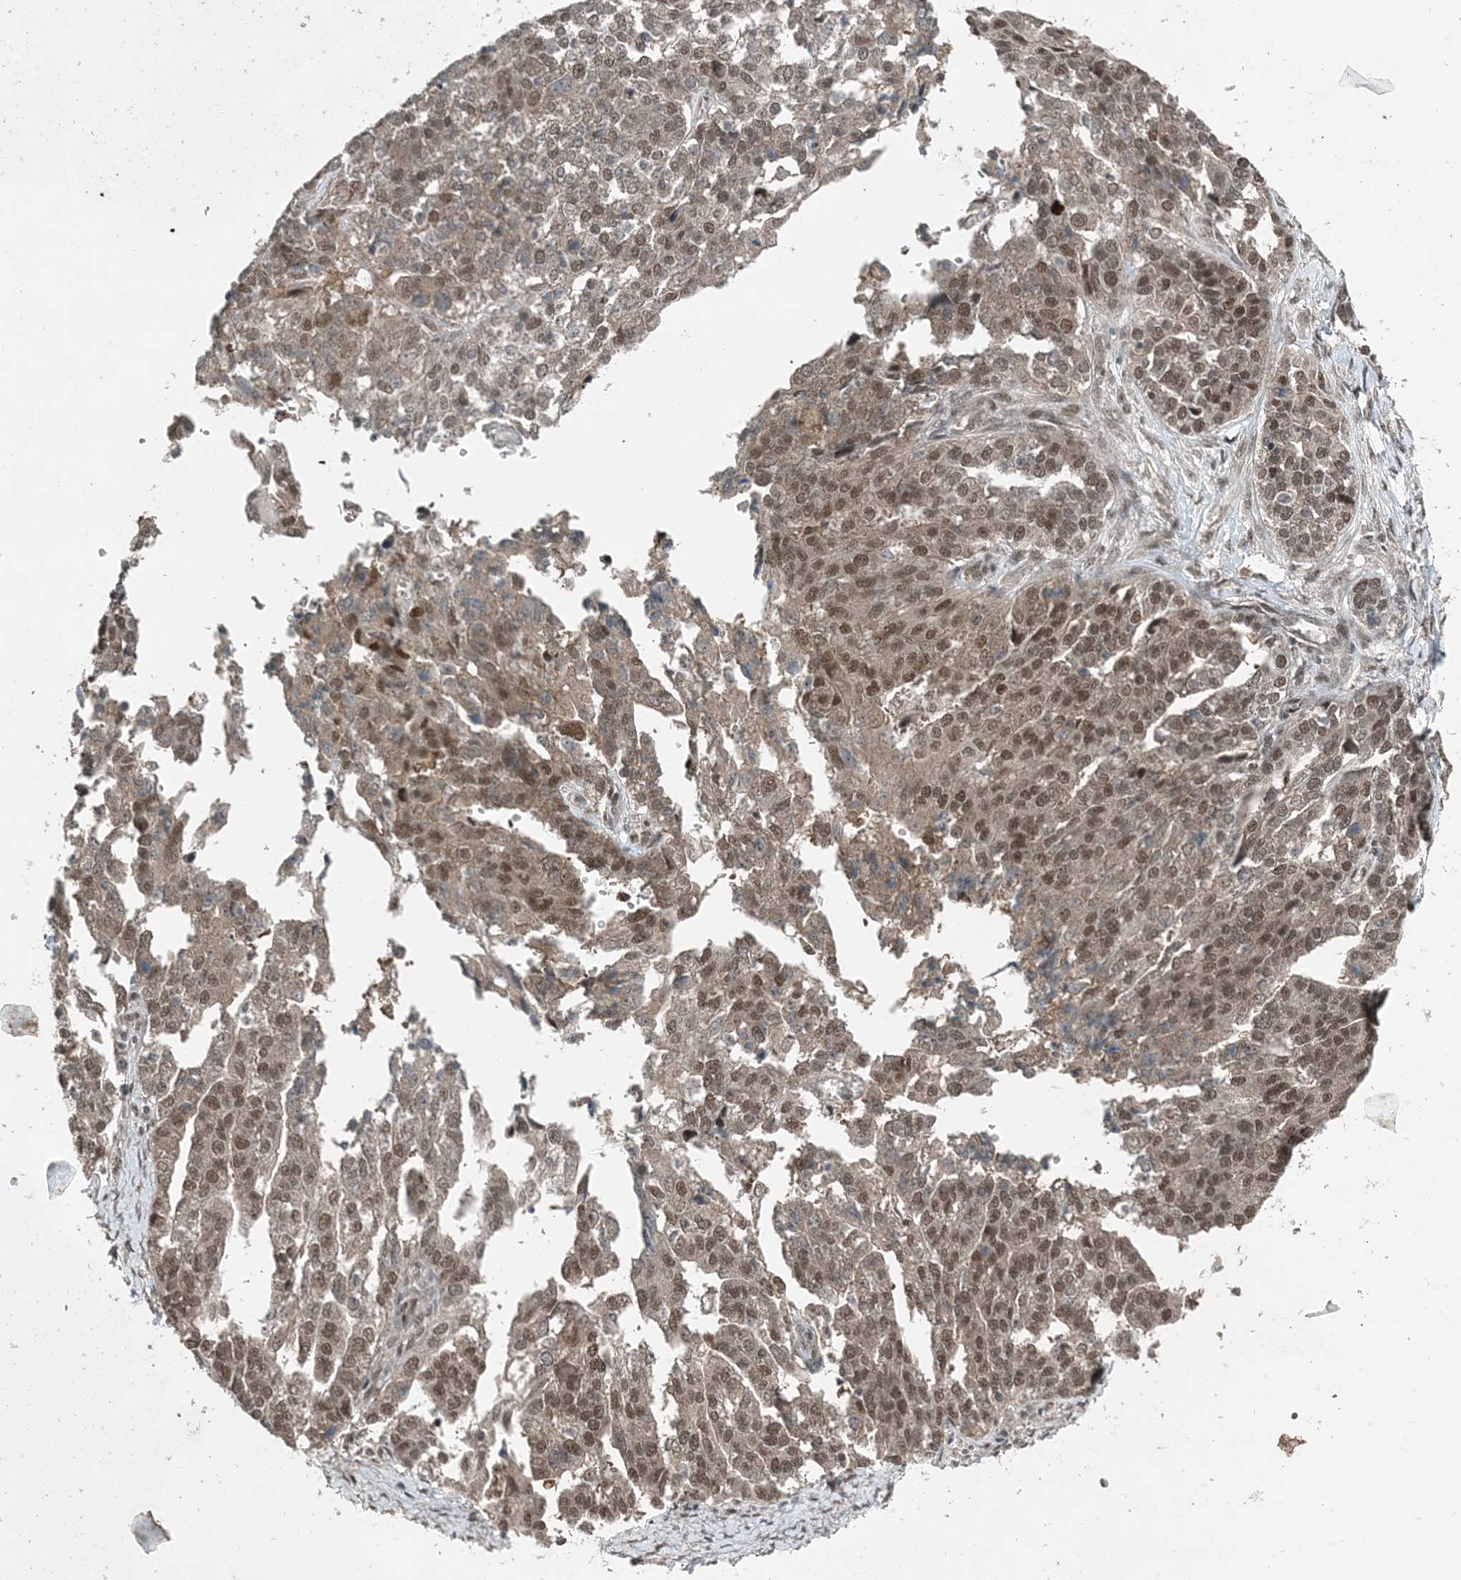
{"staining": {"intensity": "moderate", "quantity": ">75%", "location": "nuclear"}, "tissue": "ovarian cancer", "cell_type": "Tumor cells", "image_type": "cancer", "snomed": [{"axis": "morphology", "description": "Cystadenocarcinoma, serous, NOS"}, {"axis": "topography", "description": "Ovary"}], "caption": "Immunohistochemistry (IHC) of human ovarian cancer (serous cystadenocarcinoma) reveals medium levels of moderate nuclear expression in about >75% of tumor cells.", "gene": "COPS7B", "patient": {"sex": "female", "age": 44}}